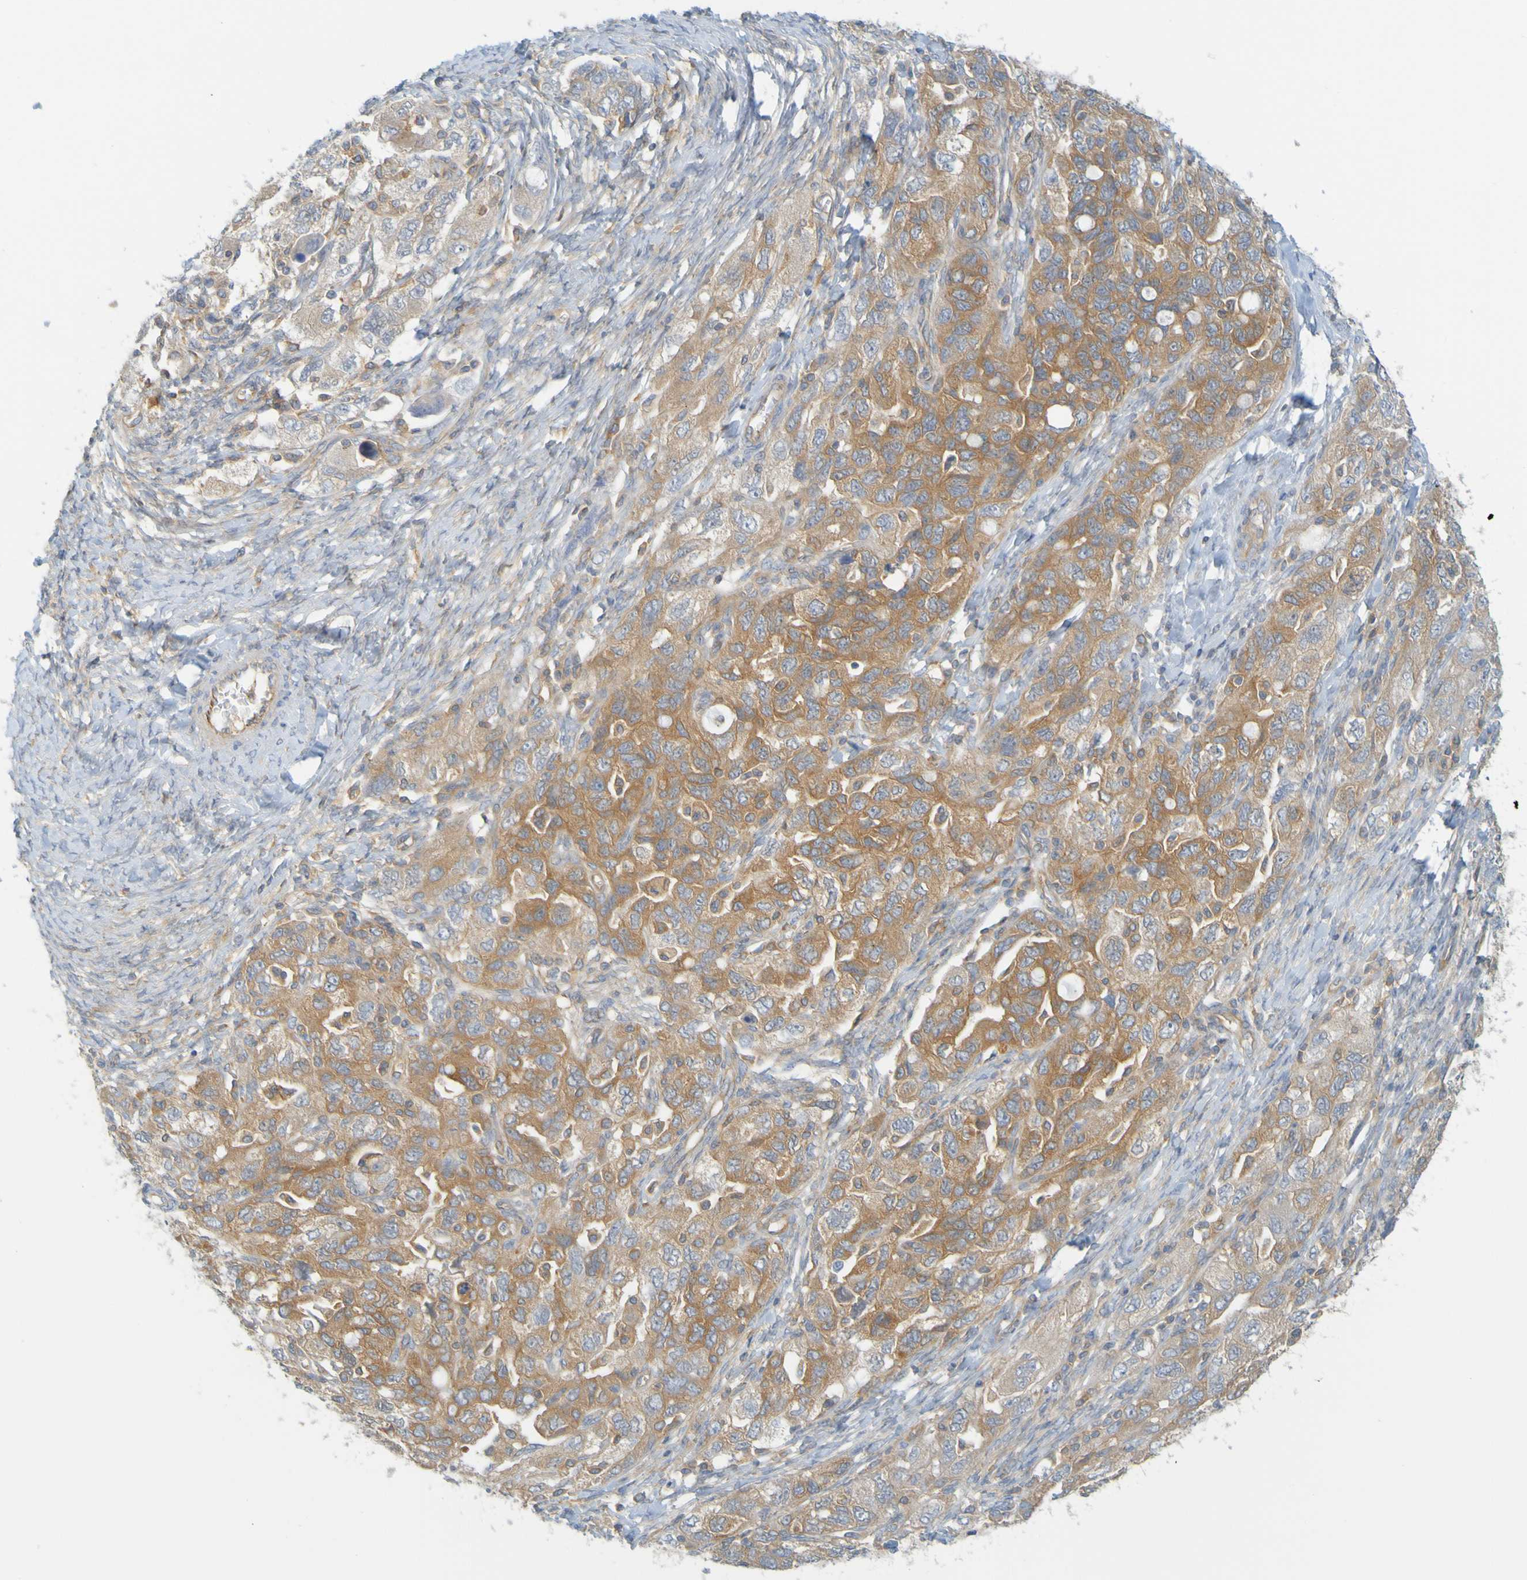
{"staining": {"intensity": "moderate", "quantity": ">75%", "location": "cytoplasmic/membranous"}, "tissue": "ovarian cancer", "cell_type": "Tumor cells", "image_type": "cancer", "snomed": [{"axis": "morphology", "description": "Carcinoma, NOS"}, {"axis": "morphology", "description": "Cystadenocarcinoma, serous, NOS"}, {"axis": "topography", "description": "Ovary"}], "caption": "Immunohistochemical staining of human ovarian cancer (serous cystadenocarcinoma) displays medium levels of moderate cytoplasmic/membranous staining in approximately >75% of tumor cells.", "gene": "APPL1", "patient": {"sex": "female", "age": 69}}